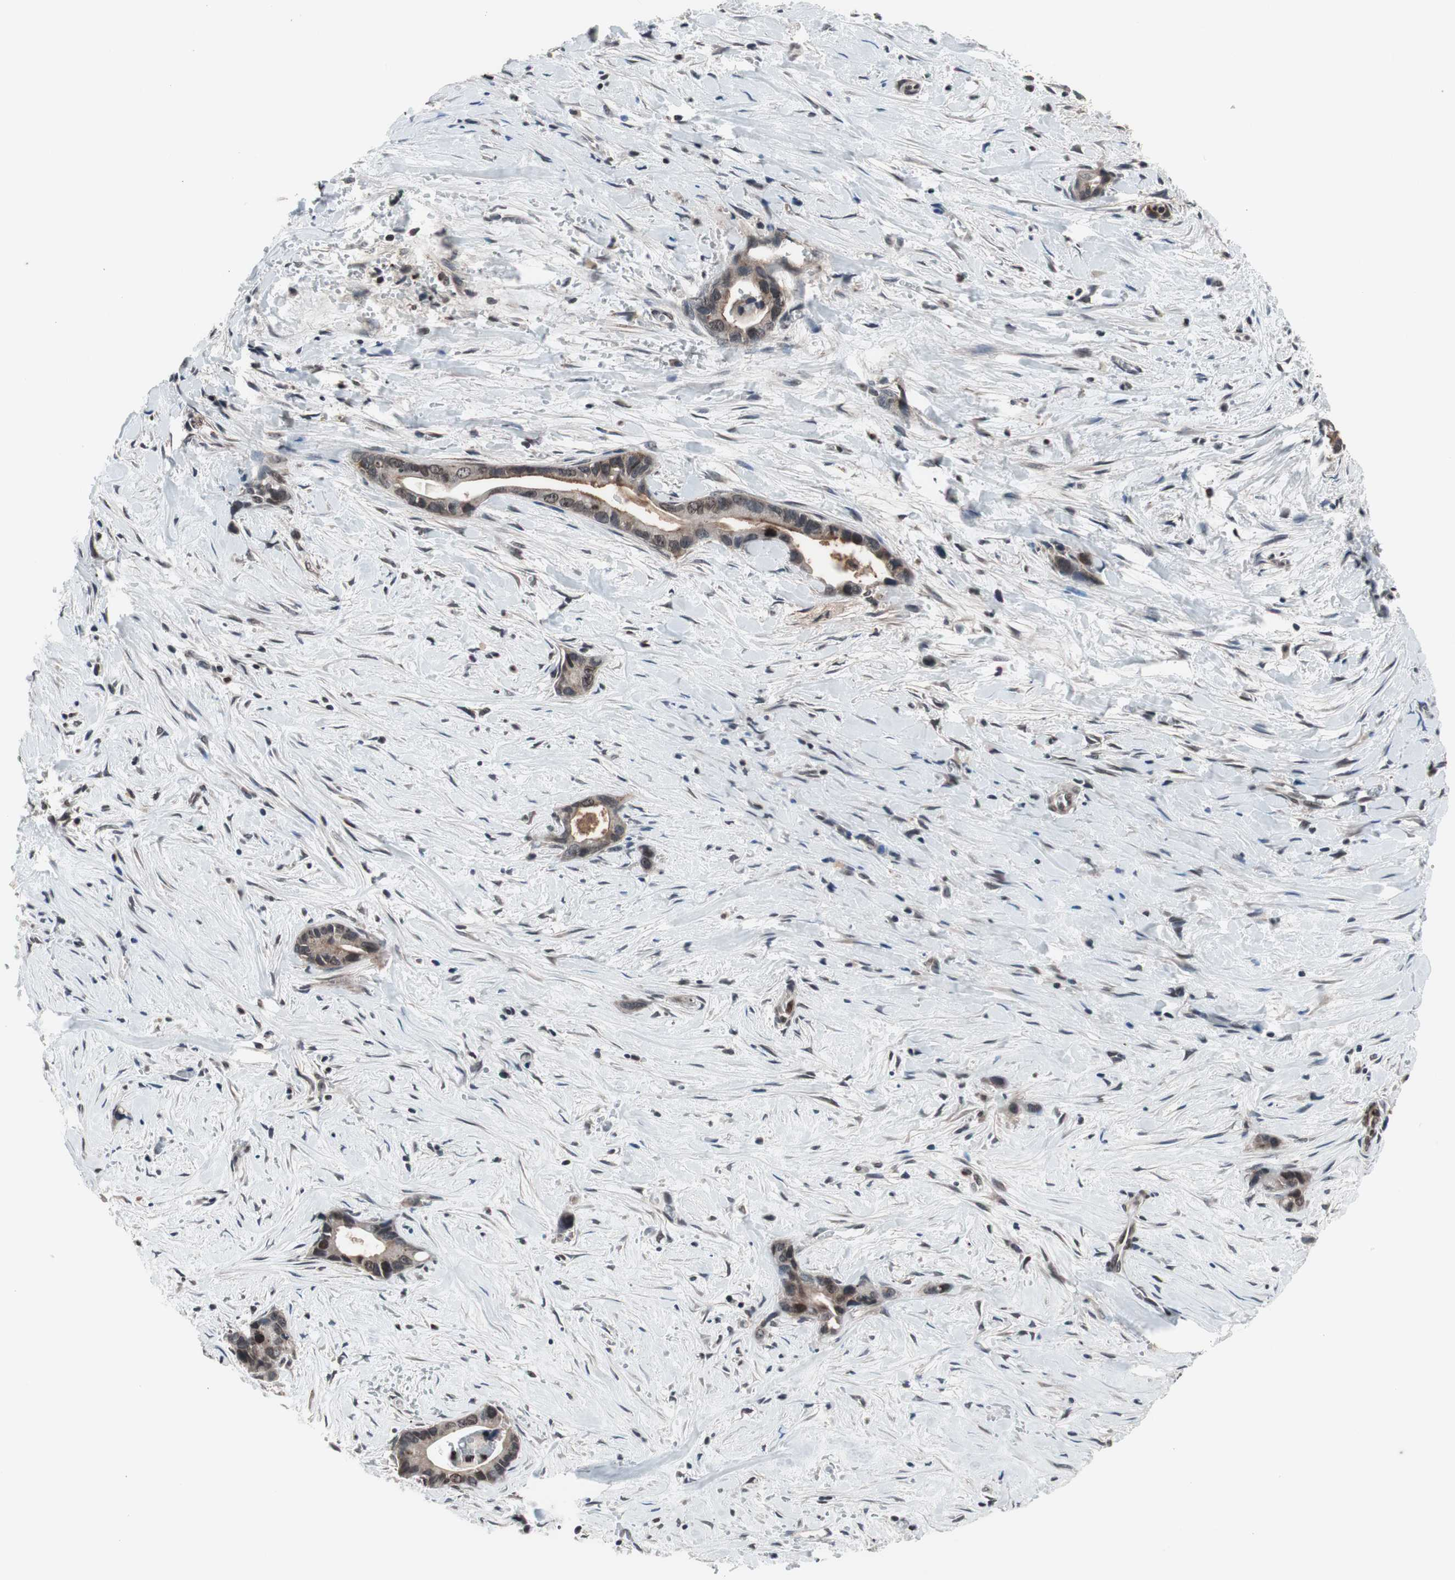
{"staining": {"intensity": "weak", "quantity": ">75%", "location": "cytoplasmic/membranous,nuclear"}, "tissue": "liver cancer", "cell_type": "Tumor cells", "image_type": "cancer", "snomed": [{"axis": "morphology", "description": "Cholangiocarcinoma"}, {"axis": "topography", "description": "Liver"}], "caption": "Immunohistochemical staining of liver cholangiocarcinoma demonstrates weak cytoplasmic/membranous and nuclear protein positivity in approximately >75% of tumor cells.", "gene": "RFC1", "patient": {"sex": "female", "age": 55}}